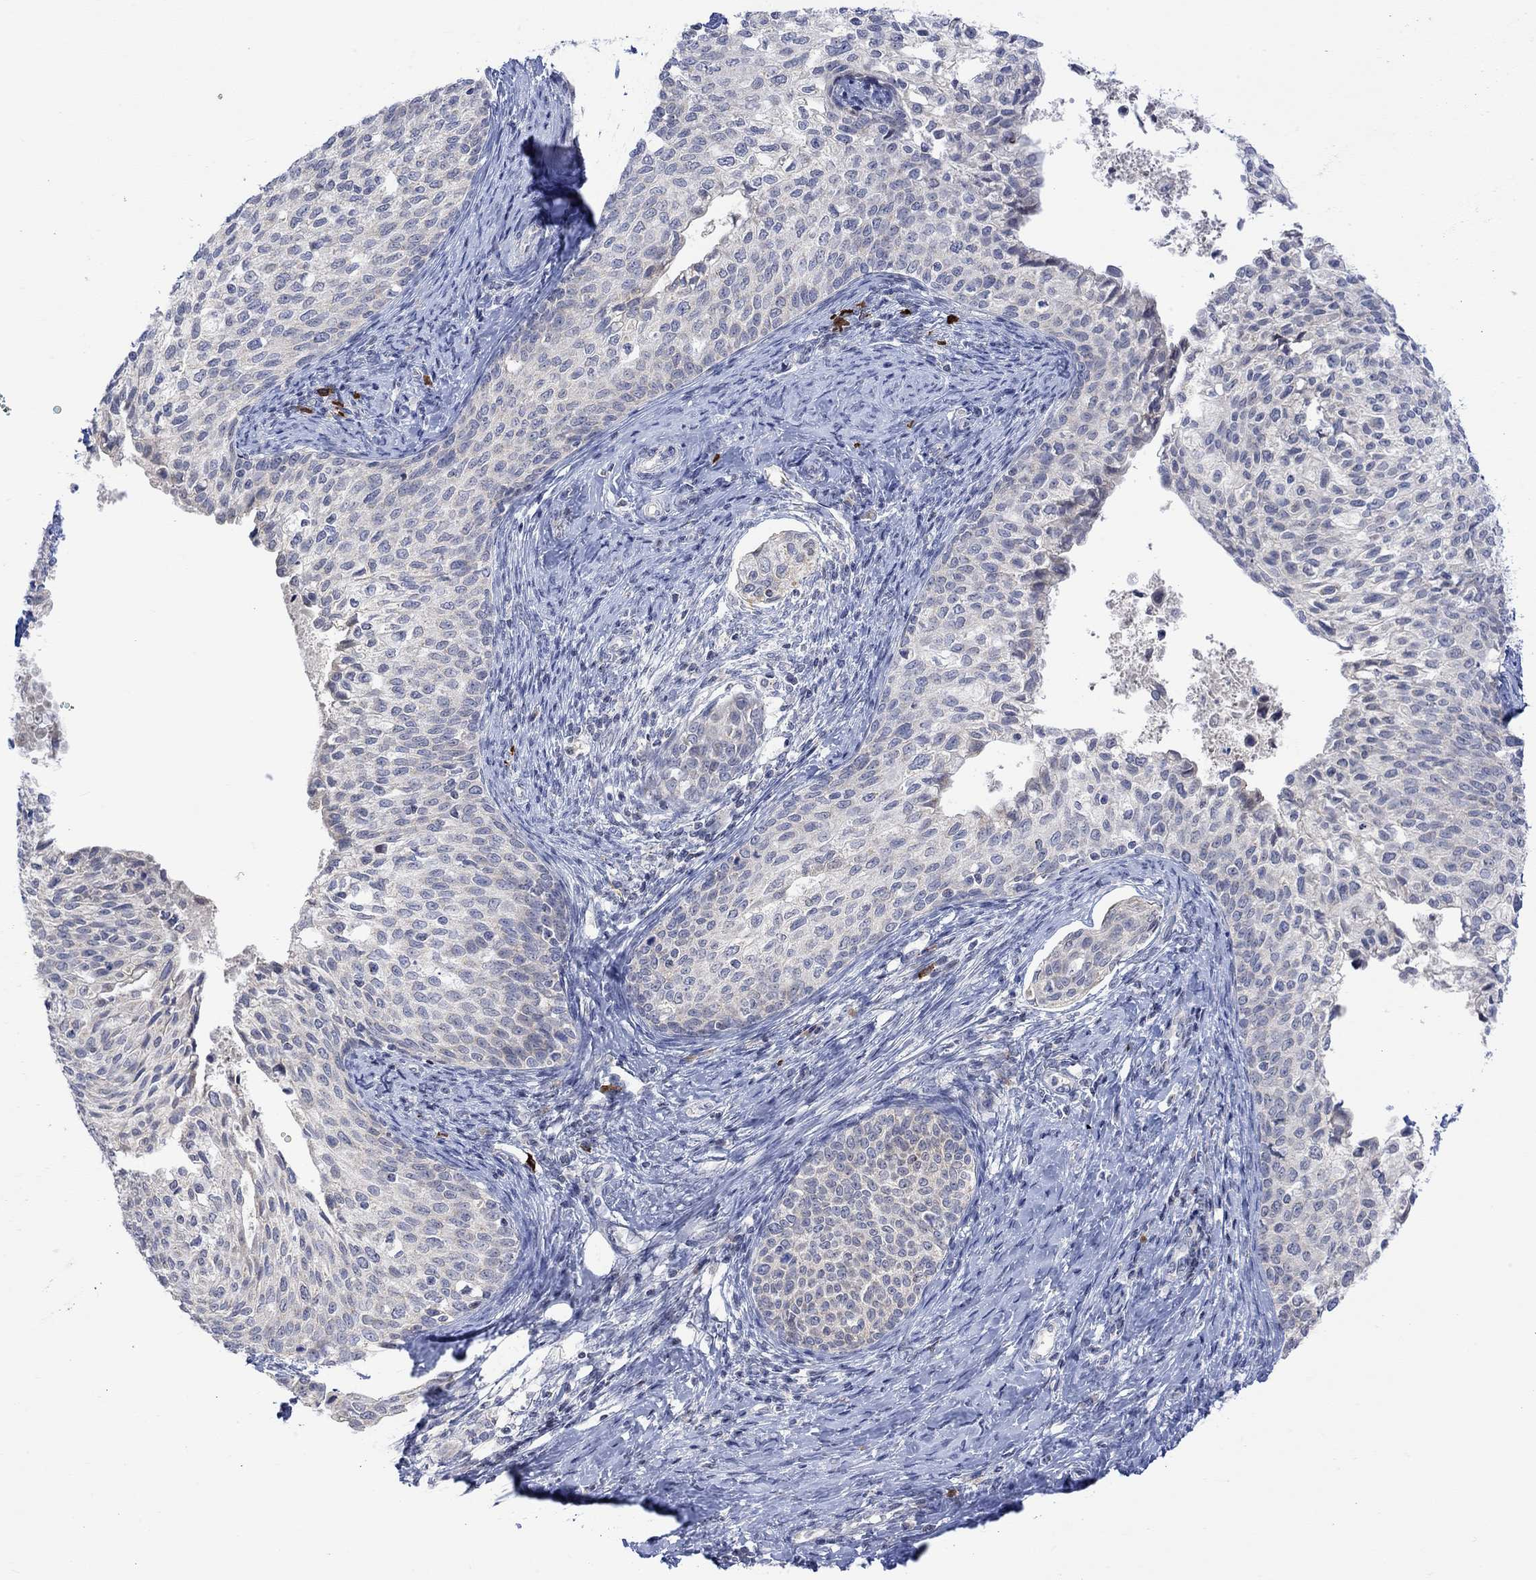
{"staining": {"intensity": "negative", "quantity": "none", "location": "none"}, "tissue": "cervical cancer", "cell_type": "Tumor cells", "image_type": "cancer", "snomed": [{"axis": "morphology", "description": "Squamous cell carcinoma, NOS"}, {"axis": "topography", "description": "Cervix"}], "caption": "Tumor cells are negative for brown protein staining in cervical cancer (squamous cell carcinoma).", "gene": "DCX", "patient": {"sex": "female", "age": 51}}